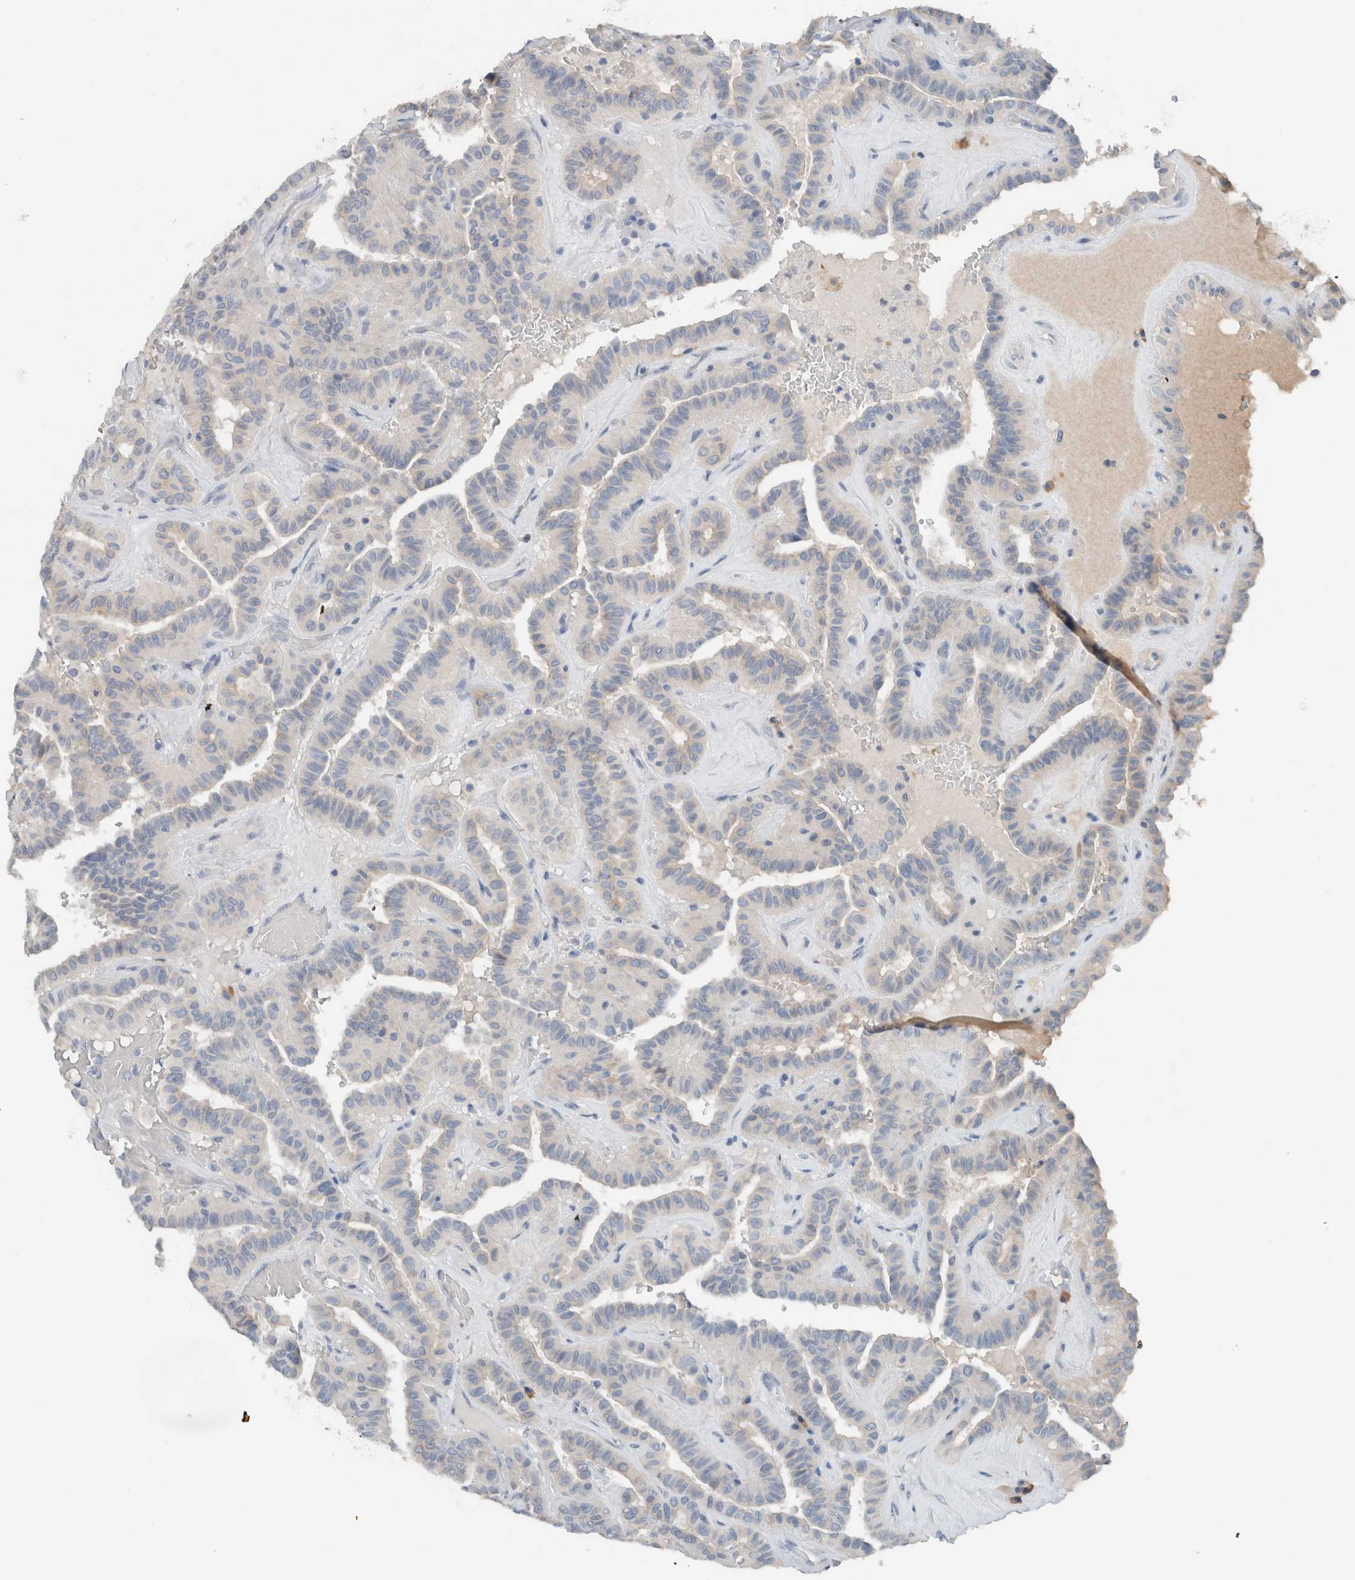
{"staining": {"intensity": "negative", "quantity": "none", "location": "none"}, "tissue": "thyroid cancer", "cell_type": "Tumor cells", "image_type": "cancer", "snomed": [{"axis": "morphology", "description": "Papillary adenocarcinoma, NOS"}, {"axis": "topography", "description": "Thyroid gland"}], "caption": "A photomicrograph of papillary adenocarcinoma (thyroid) stained for a protein reveals no brown staining in tumor cells. (Immunohistochemistry (ihc), brightfield microscopy, high magnification).", "gene": "DUOX1", "patient": {"sex": "male", "age": 77}}